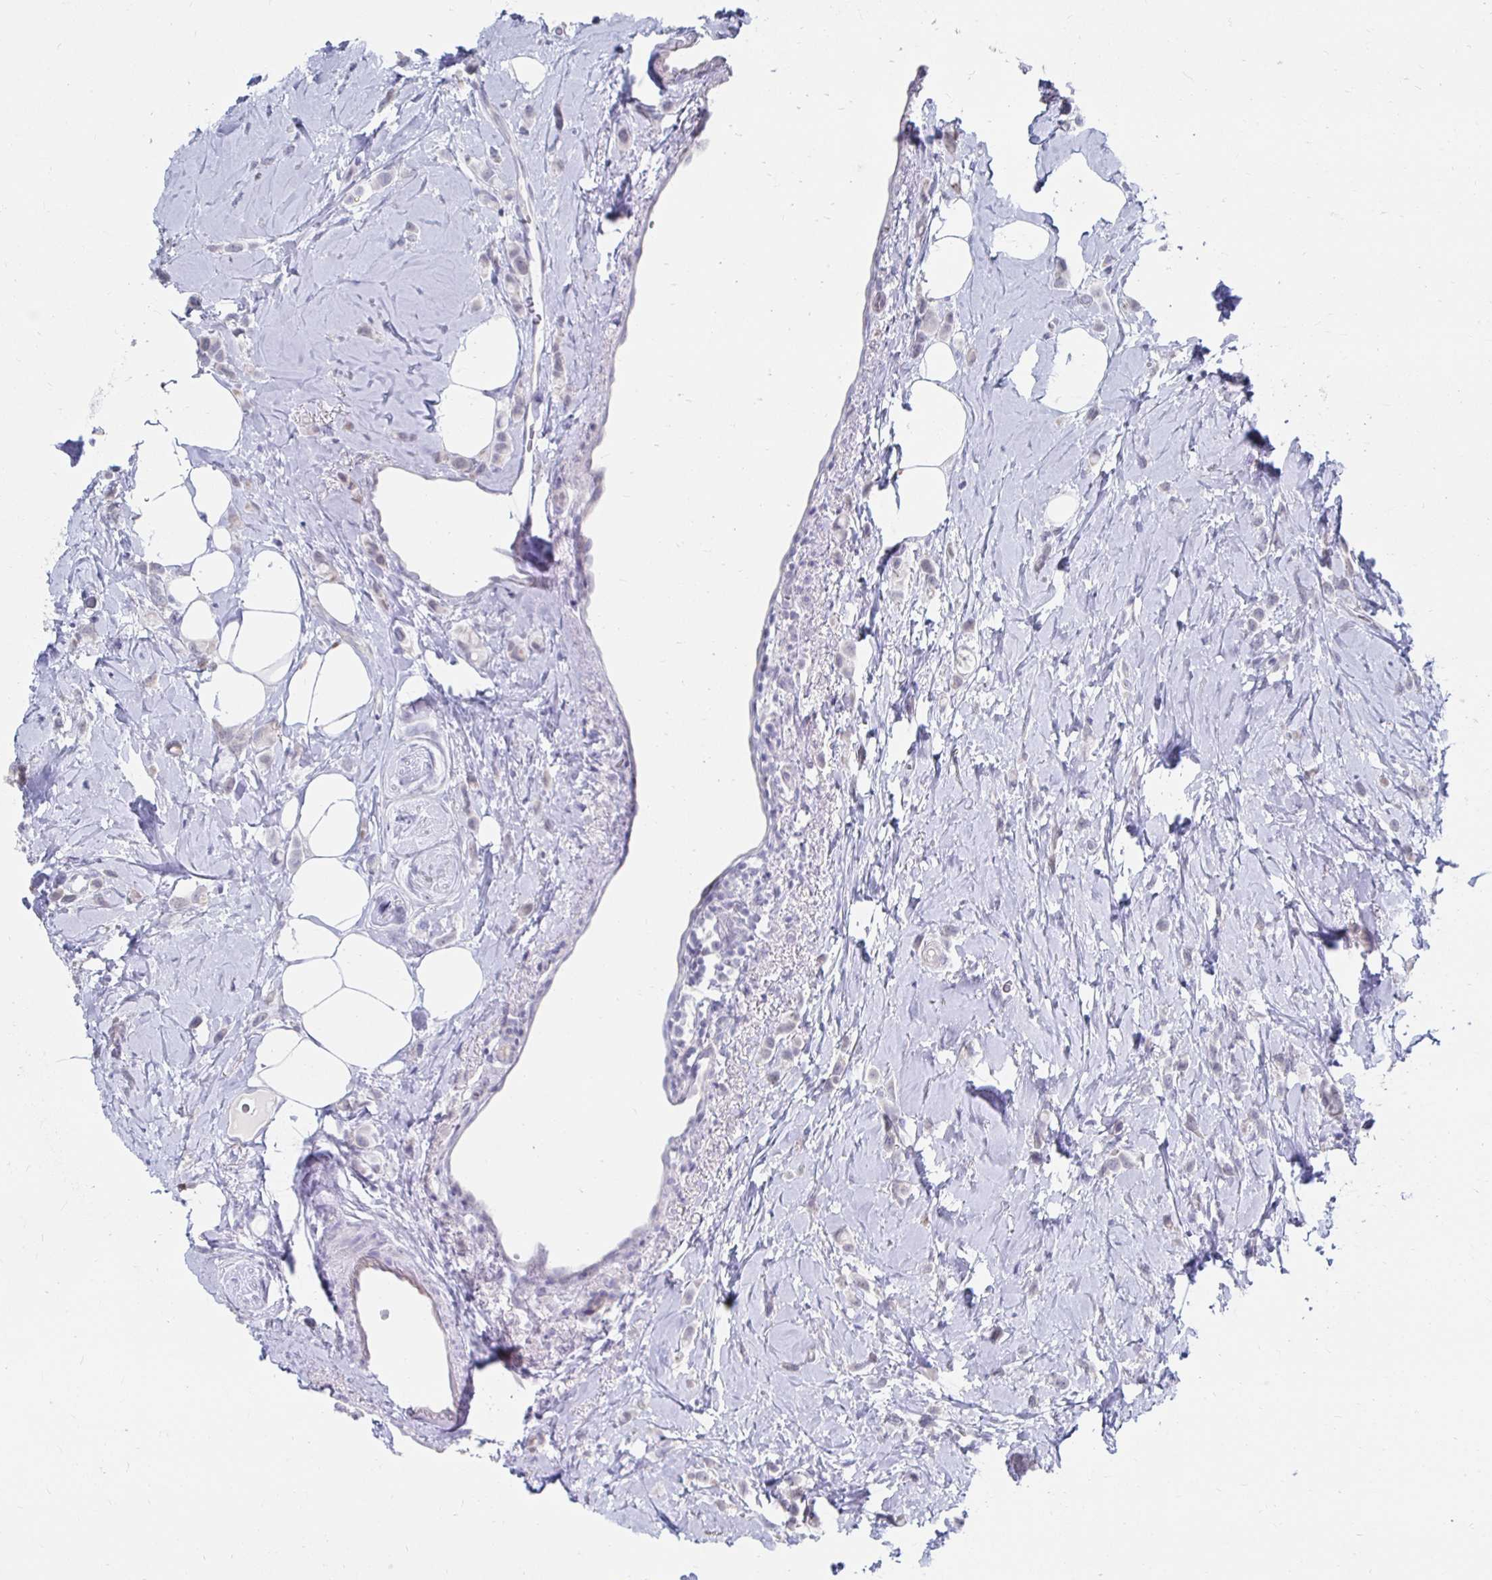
{"staining": {"intensity": "negative", "quantity": "none", "location": "none"}, "tissue": "breast cancer", "cell_type": "Tumor cells", "image_type": "cancer", "snomed": [{"axis": "morphology", "description": "Lobular carcinoma"}, {"axis": "topography", "description": "Breast"}], "caption": "There is no significant positivity in tumor cells of breast cancer.", "gene": "NOCT", "patient": {"sex": "female", "age": 66}}